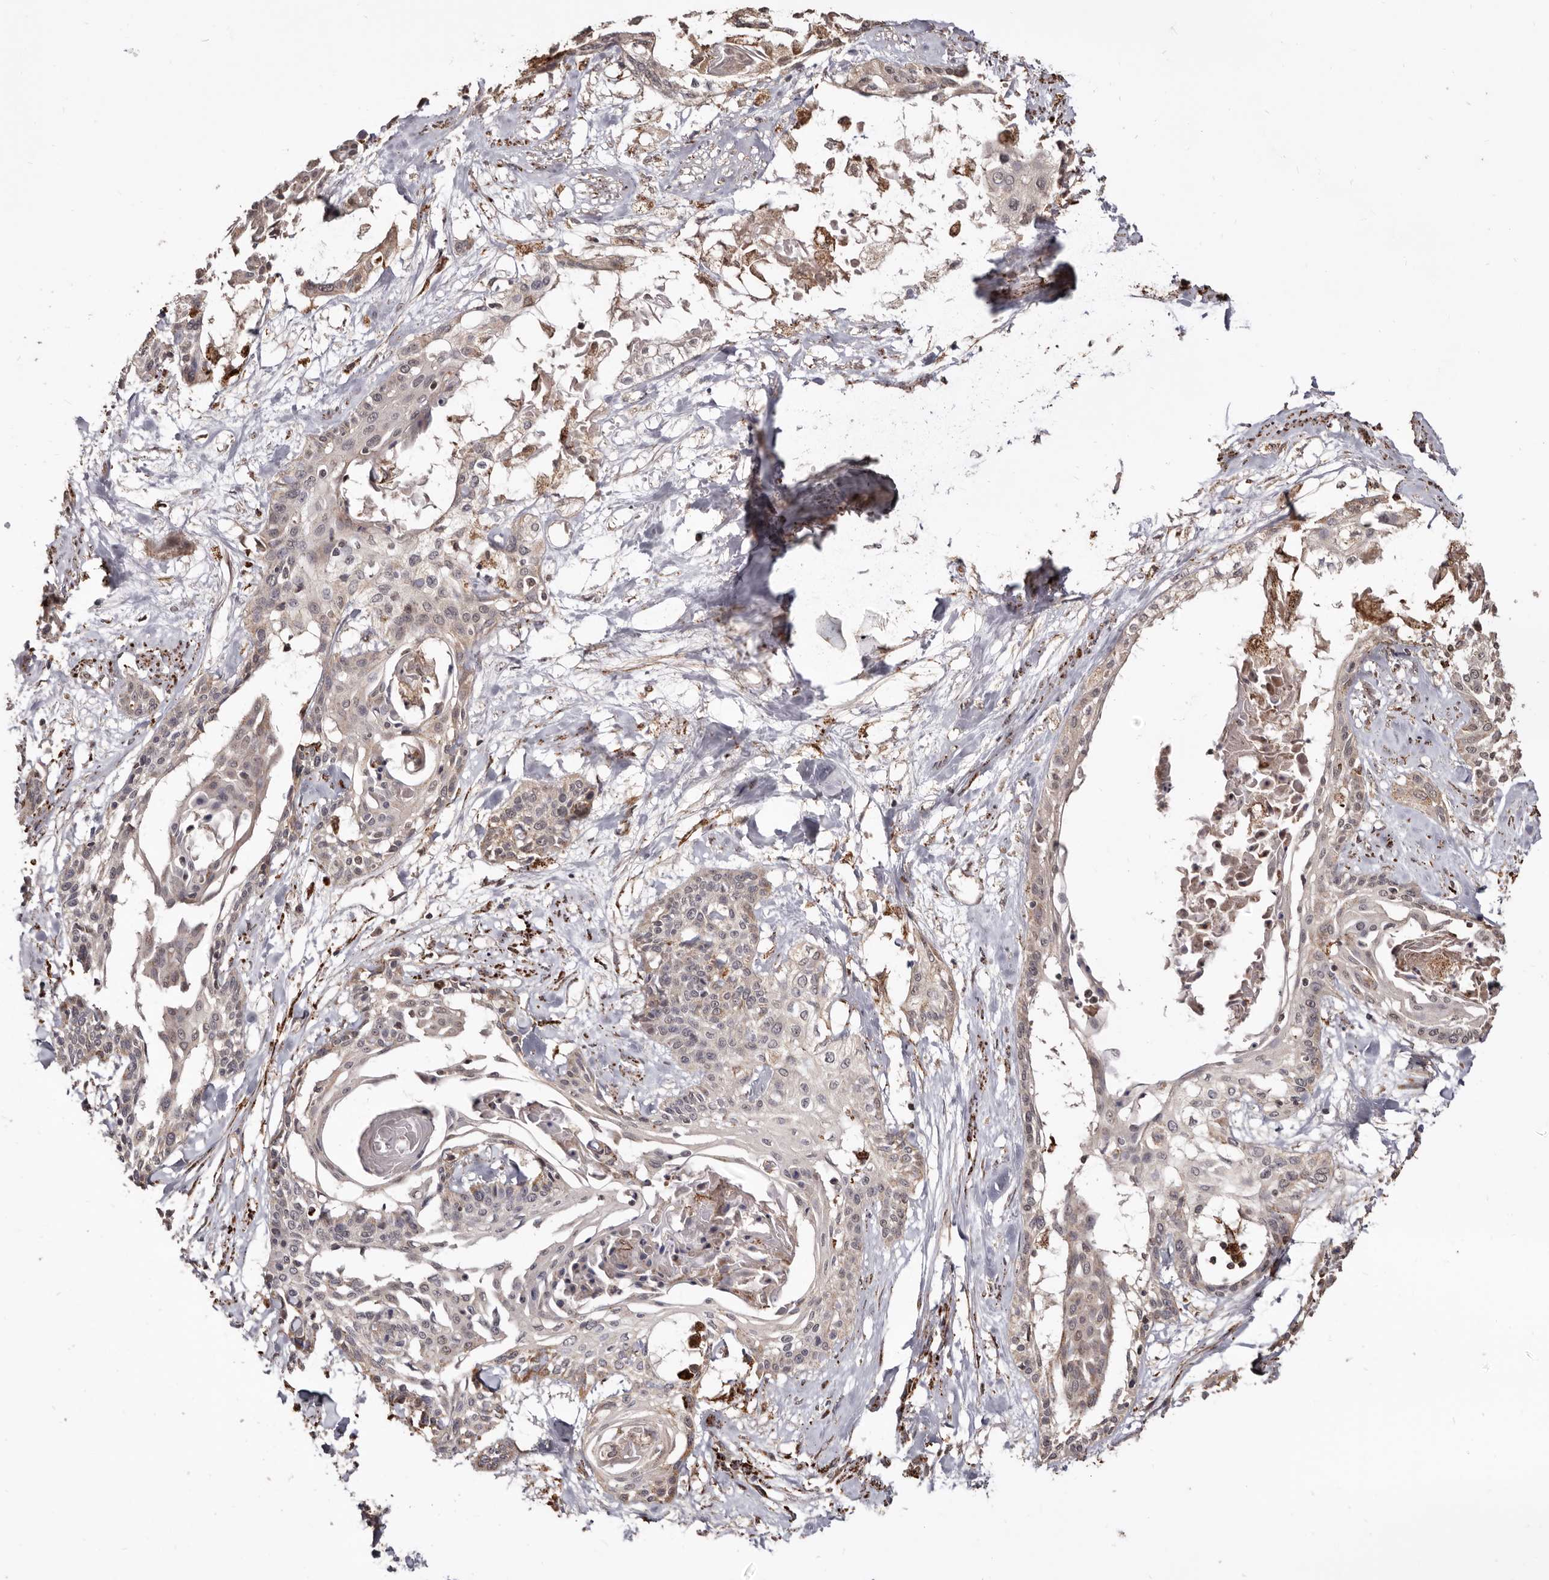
{"staining": {"intensity": "weak", "quantity": "25%-75%", "location": "cytoplasmic/membranous"}, "tissue": "cervical cancer", "cell_type": "Tumor cells", "image_type": "cancer", "snomed": [{"axis": "morphology", "description": "Squamous cell carcinoma, NOS"}, {"axis": "topography", "description": "Cervix"}], "caption": "Human cervical cancer (squamous cell carcinoma) stained with a protein marker demonstrates weak staining in tumor cells.", "gene": "AKAP7", "patient": {"sex": "female", "age": 57}}